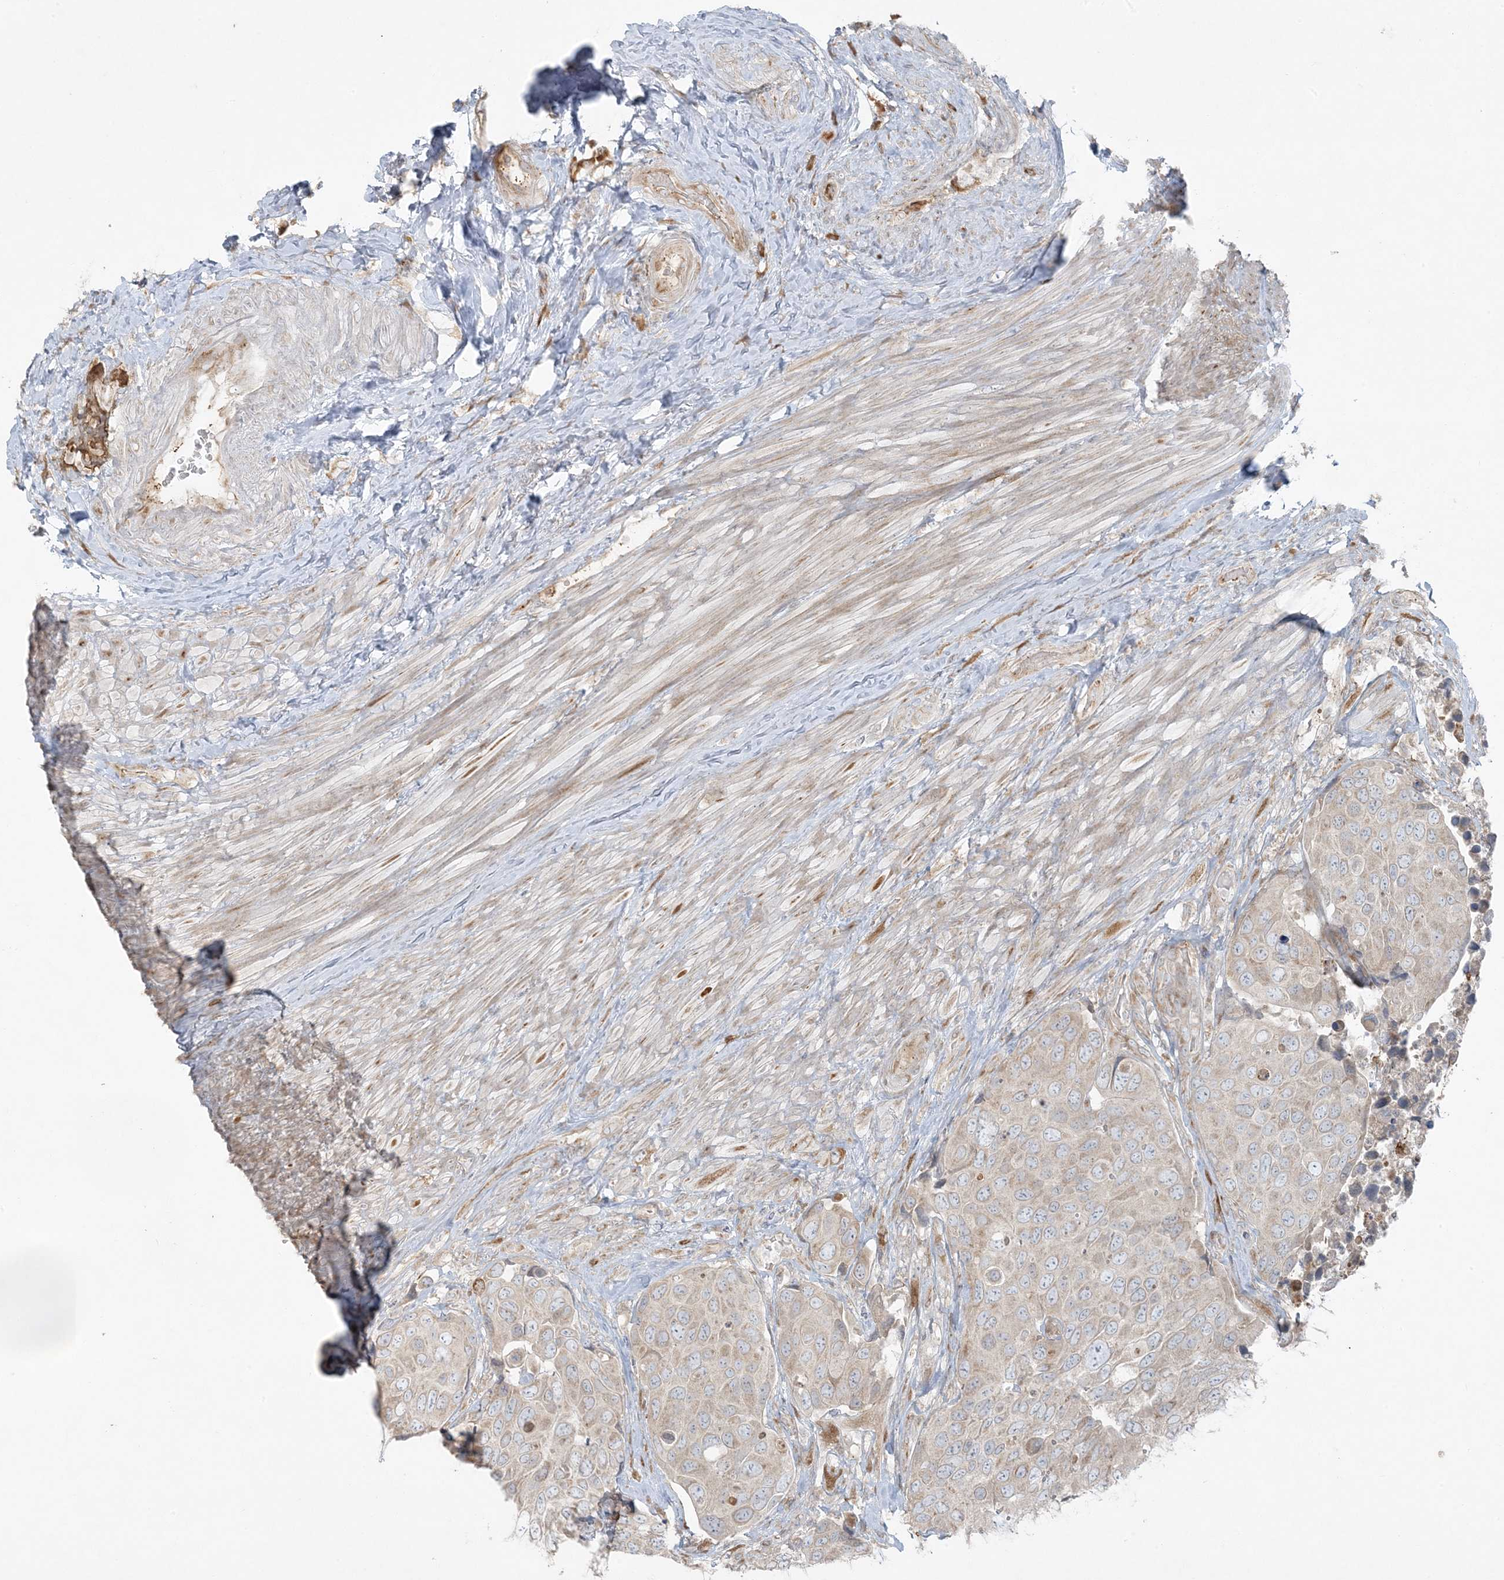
{"staining": {"intensity": "negative", "quantity": "none", "location": "none"}, "tissue": "urothelial cancer", "cell_type": "Tumor cells", "image_type": "cancer", "snomed": [{"axis": "morphology", "description": "Urothelial carcinoma, High grade"}, {"axis": "topography", "description": "Urinary bladder"}], "caption": "High magnification brightfield microscopy of urothelial carcinoma (high-grade) stained with DAB (brown) and counterstained with hematoxylin (blue): tumor cells show no significant positivity.", "gene": "ZNF263", "patient": {"sex": "male", "age": 74}}